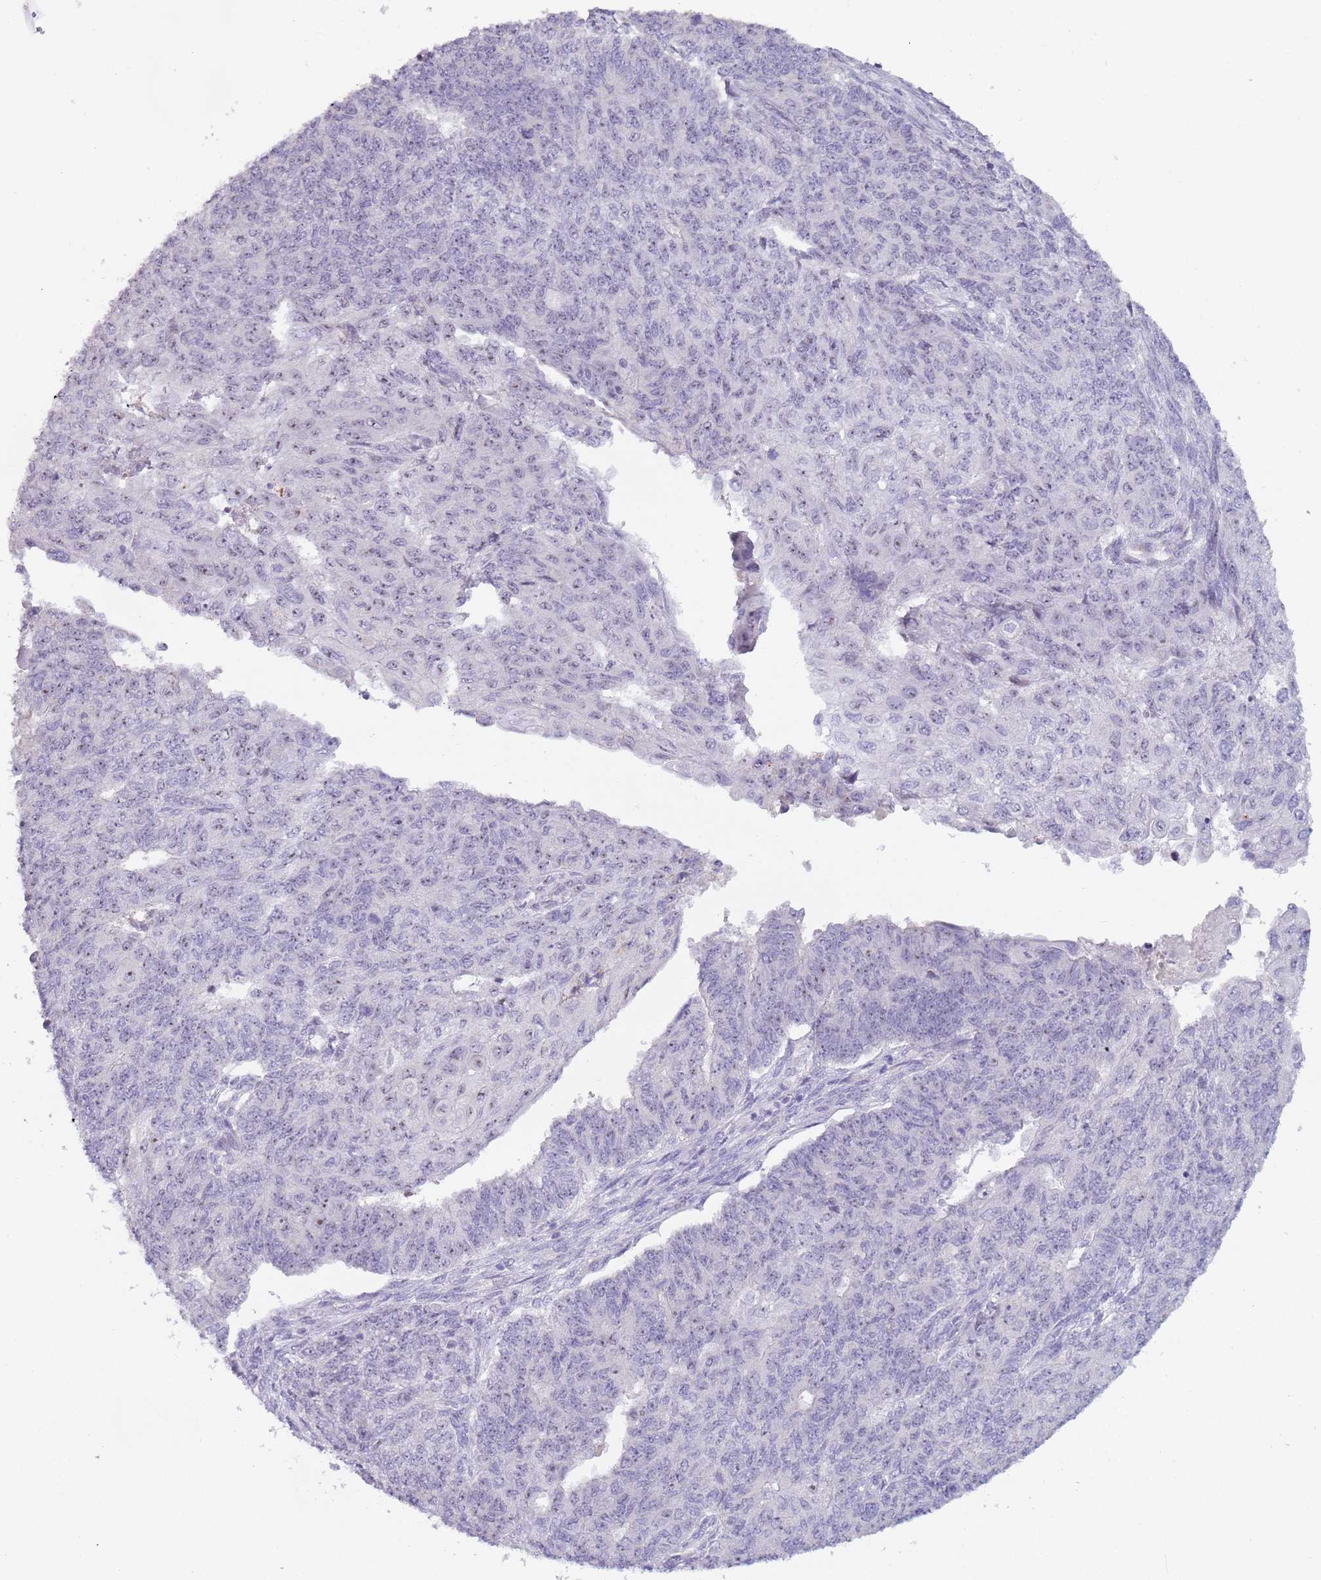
{"staining": {"intensity": "negative", "quantity": "none", "location": "none"}, "tissue": "endometrial cancer", "cell_type": "Tumor cells", "image_type": "cancer", "snomed": [{"axis": "morphology", "description": "Adenocarcinoma, NOS"}, {"axis": "topography", "description": "Endometrium"}], "caption": "Tumor cells are negative for protein expression in human endometrial adenocarcinoma. (DAB immunohistochemistry, high magnification).", "gene": "UCMA", "patient": {"sex": "female", "age": 32}}